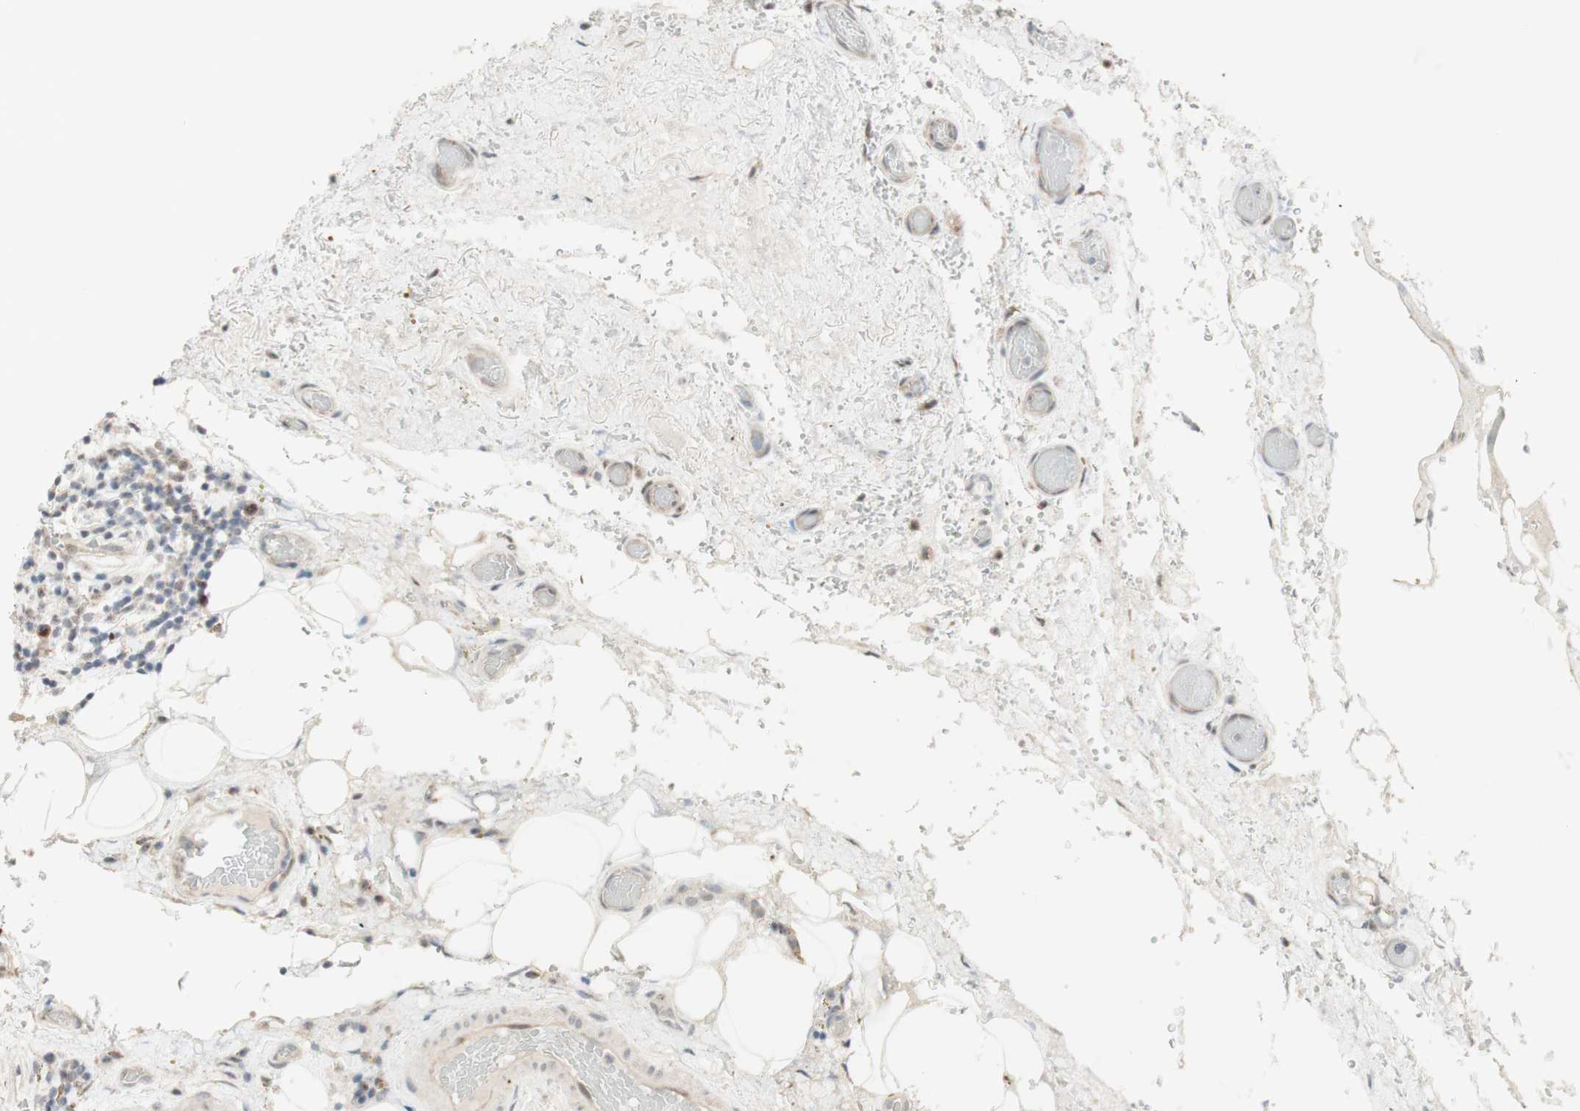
{"staining": {"intensity": "weak", "quantity": ">75%", "location": "cytoplasmic/membranous"}, "tissue": "thyroid cancer", "cell_type": "Tumor cells", "image_type": "cancer", "snomed": [{"axis": "morphology", "description": "Papillary adenocarcinoma, NOS"}, {"axis": "topography", "description": "Thyroid gland"}], "caption": "This image exhibits immunohistochemistry staining of human papillary adenocarcinoma (thyroid), with low weak cytoplasmic/membranous expression in approximately >75% of tumor cells.", "gene": "CYLD", "patient": {"sex": "male", "age": 77}}